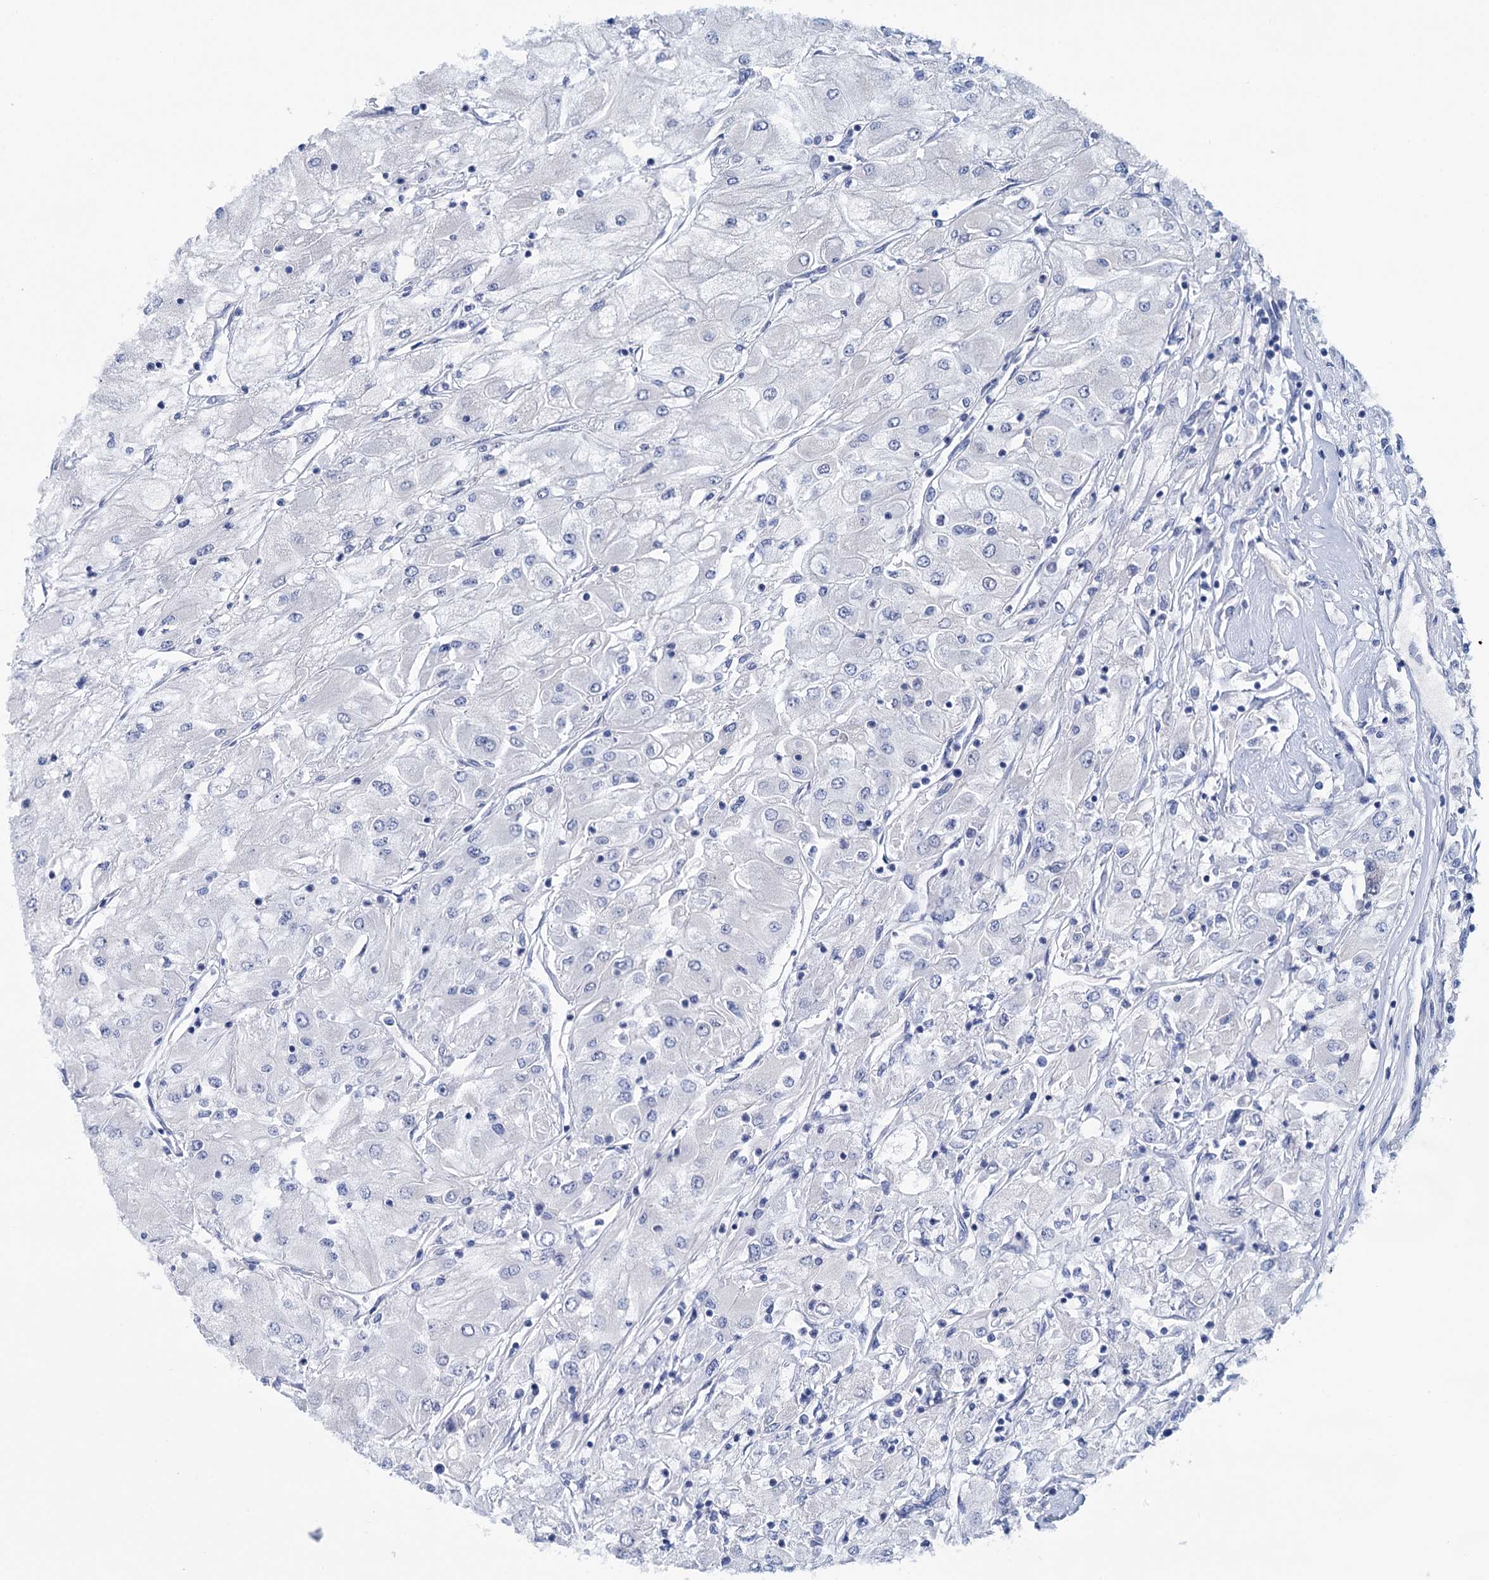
{"staining": {"intensity": "negative", "quantity": "none", "location": "none"}, "tissue": "renal cancer", "cell_type": "Tumor cells", "image_type": "cancer", "snomed": [{"axis": "morphology", "description": "Adenocarcinoma, NOS"}, {"axis": "topography", "description": "Kidney"}], "caption": "Immunohistochemical staining of renal cancer displays no significant staining in tumor cells.", "gene": "MYOZ3", "patient": {"sex": "male", "age": 80}}